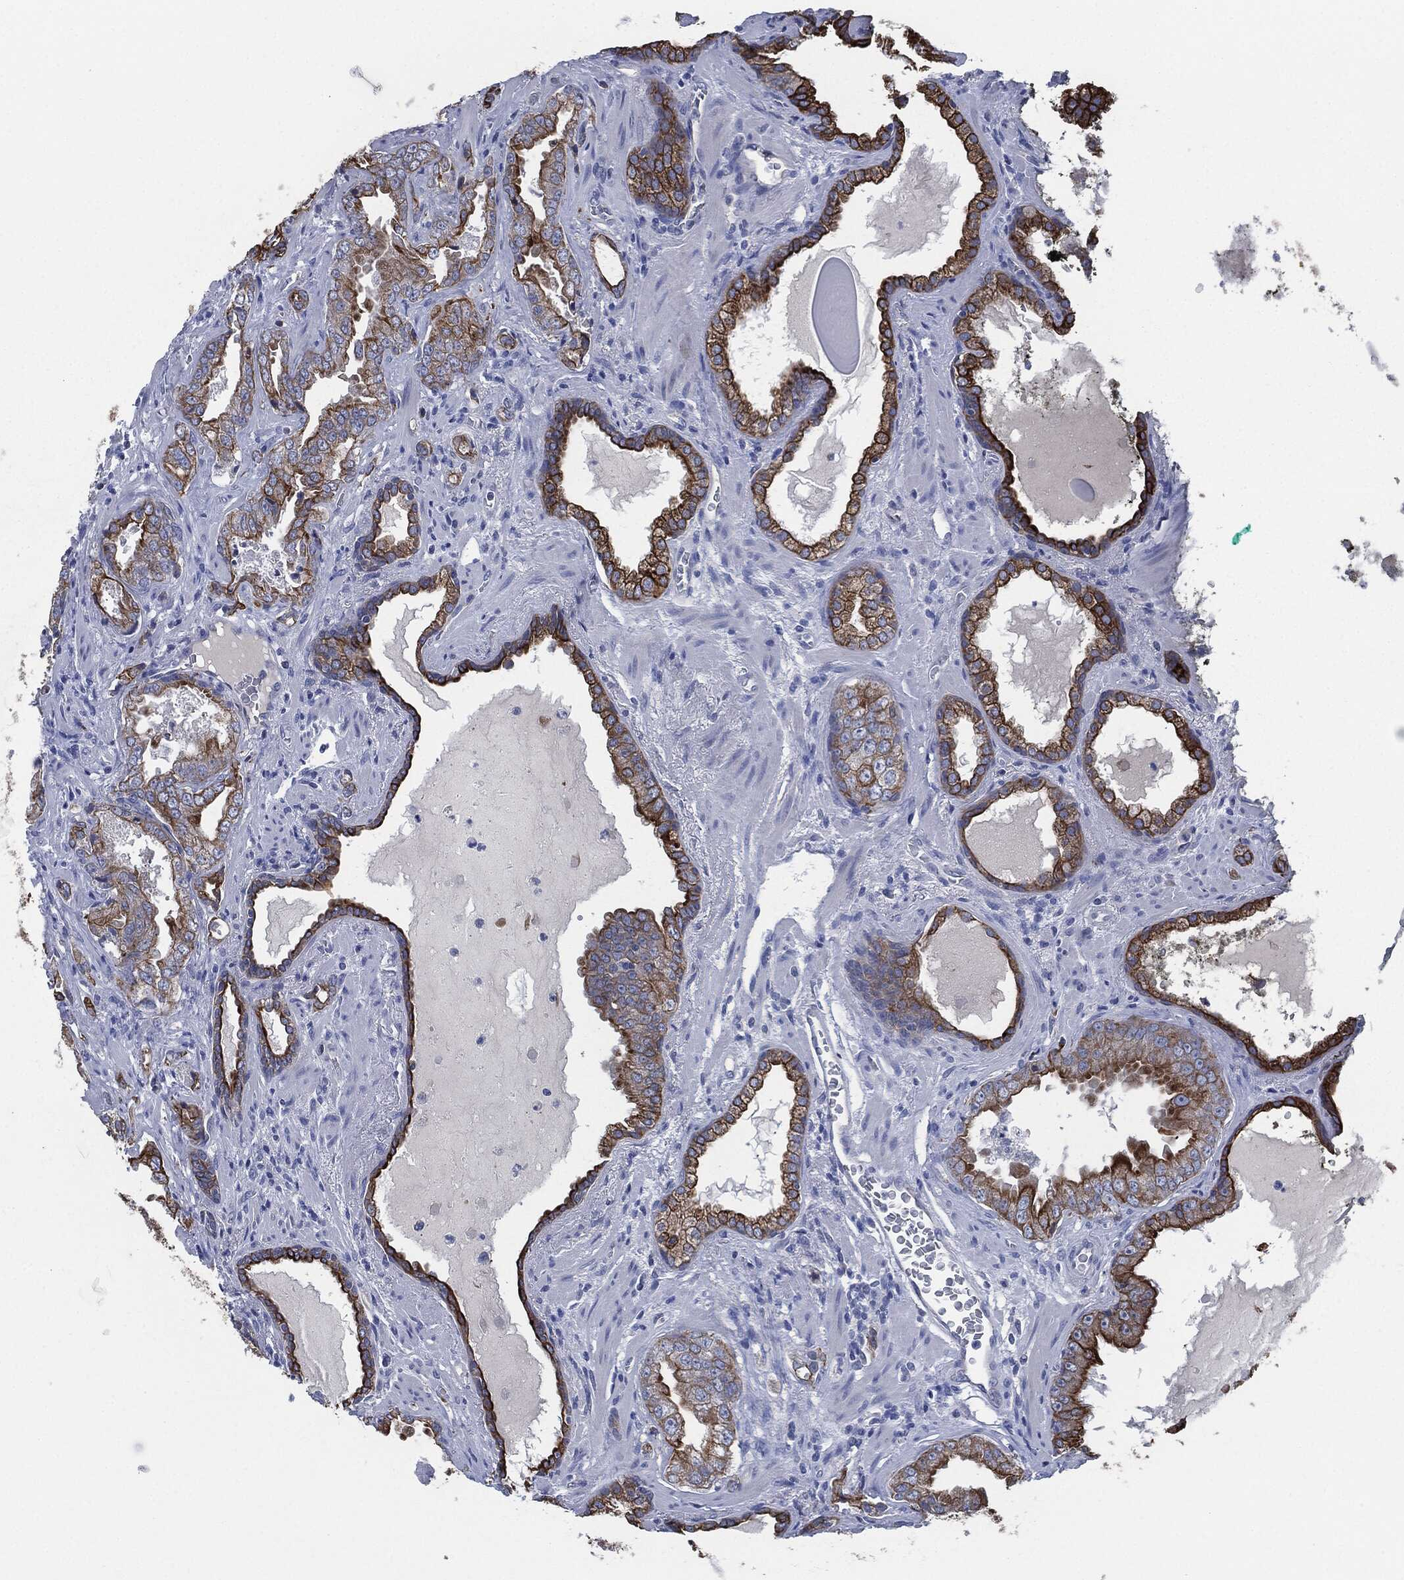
{"staining": {"intensity": "strong", "quantity": ">75%", "location": "cytoplasmic/membranous"}, "tissue": "prostate cancer", "cell_type": "Tumor cells", "image_type": "cancer", "snomed": [{"axis": "morphology", "description": "Adenocarcinoma, Low grade"}, {"axis": "topography", "description": "Prostate"}], "caption": "This histopathology image exhibits prostate low-grade adenocarcinoma stained with immunohistochemistry (IHC) to label a protein in brown. The cytoplasmic/membranous of tumor cells show strong positivity for the protein. Nuclei are counter-stained blue.", "gene": "SHROOM2", "patient": {"sex": "male", "age": 62}}